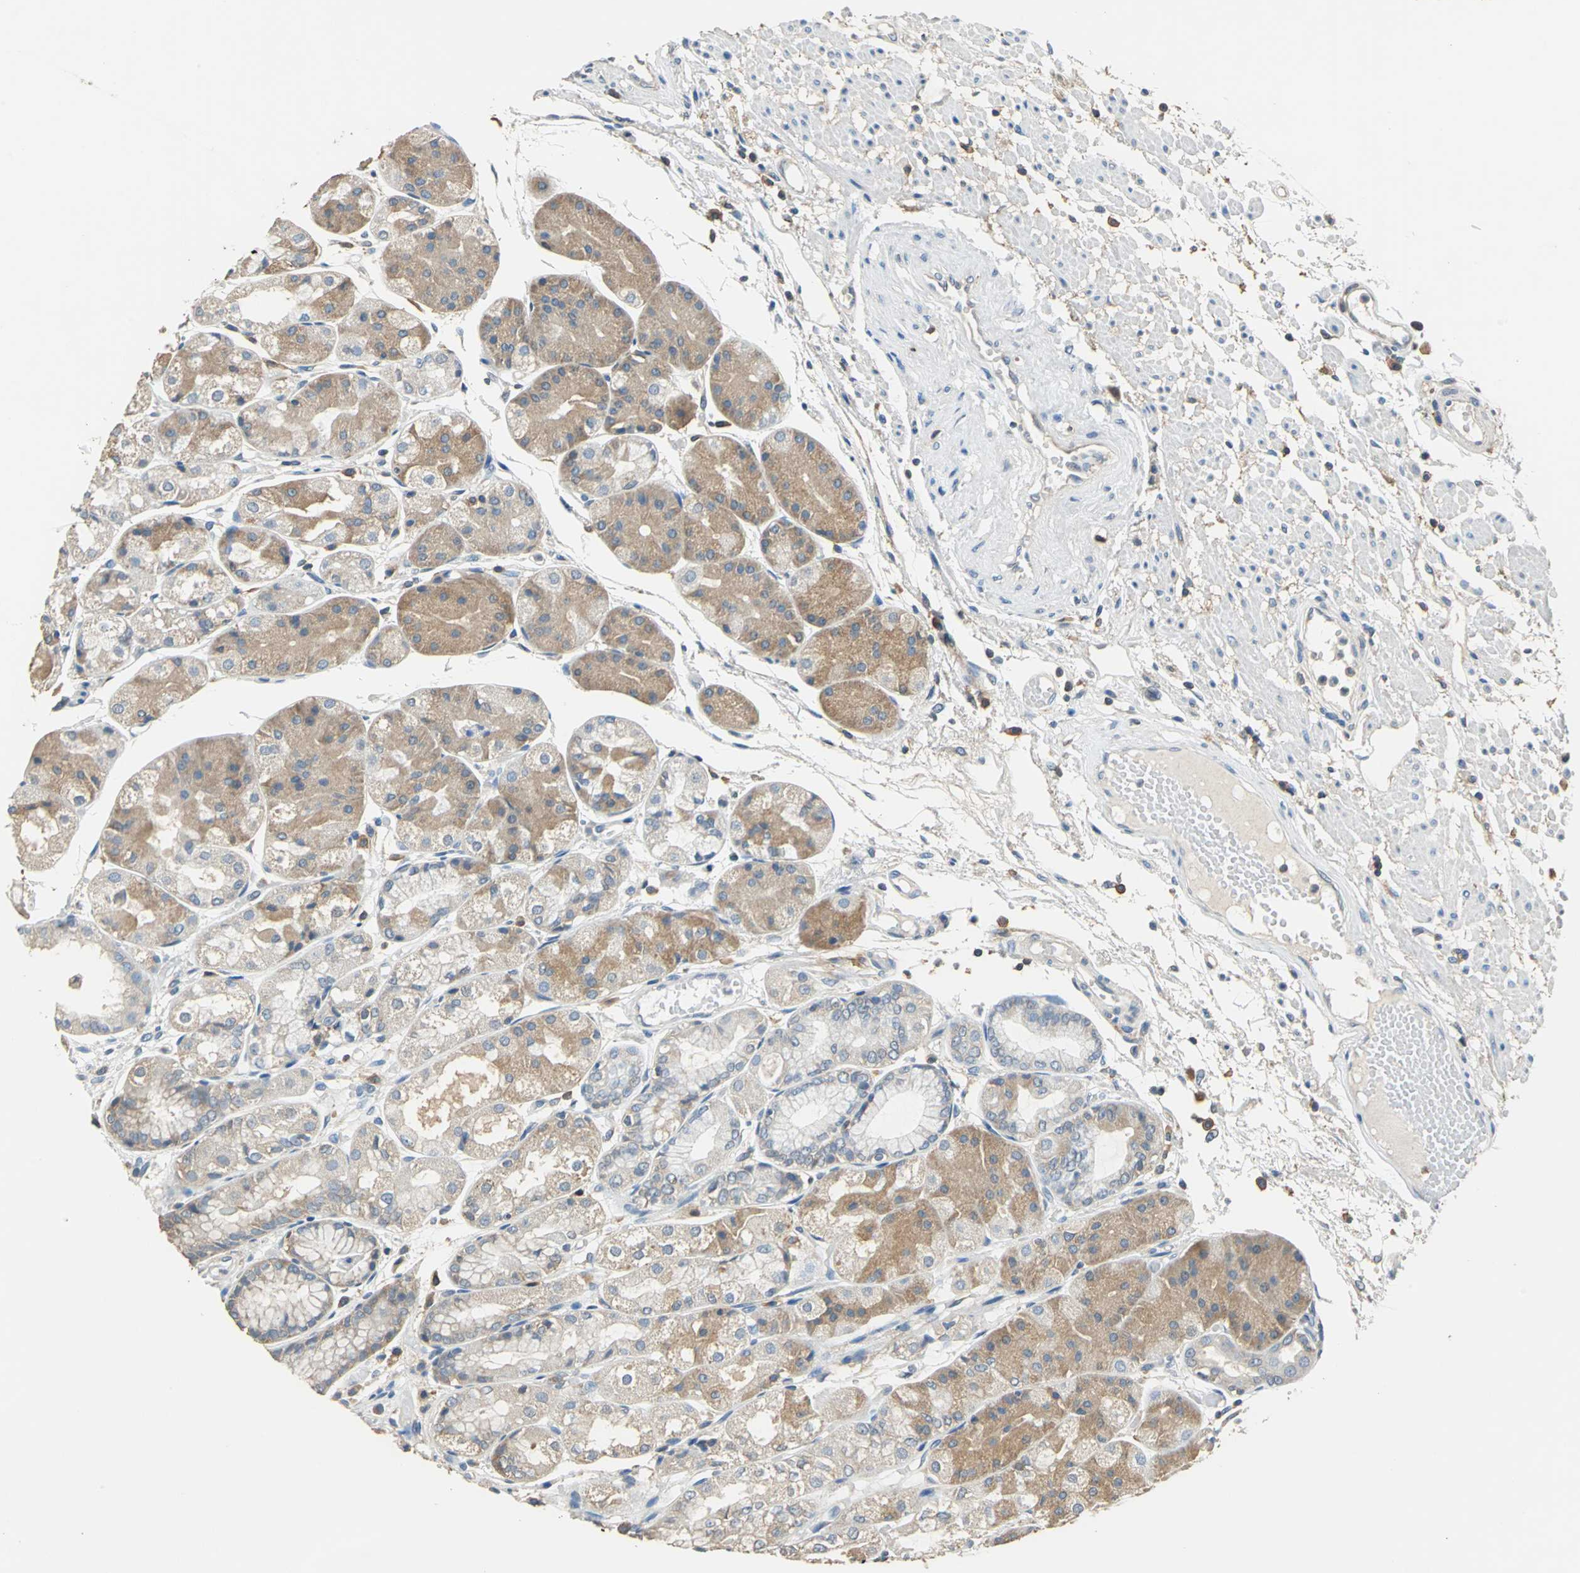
{"staining": {"intensity": "moderate", "quantity": "25%-75%", "location": "cytoplasmic/membranous"}, "tissue": "stomach", "cell_type": "Glandular cells", "image_type": "normal", "snomed": [{"axis": "morphology", "description": "Normal tissue, NOS"}, {"axis": "topography", "description": "Stomach, upper"}], "caption": "Human stomach stained for a protein (brown) displays moderate cytoplasmic/membranous positive staining in approximately 25%-75% of glandular cells.", "gene": "PRKCA", "patient": {"sex": "male", "age": 72}}